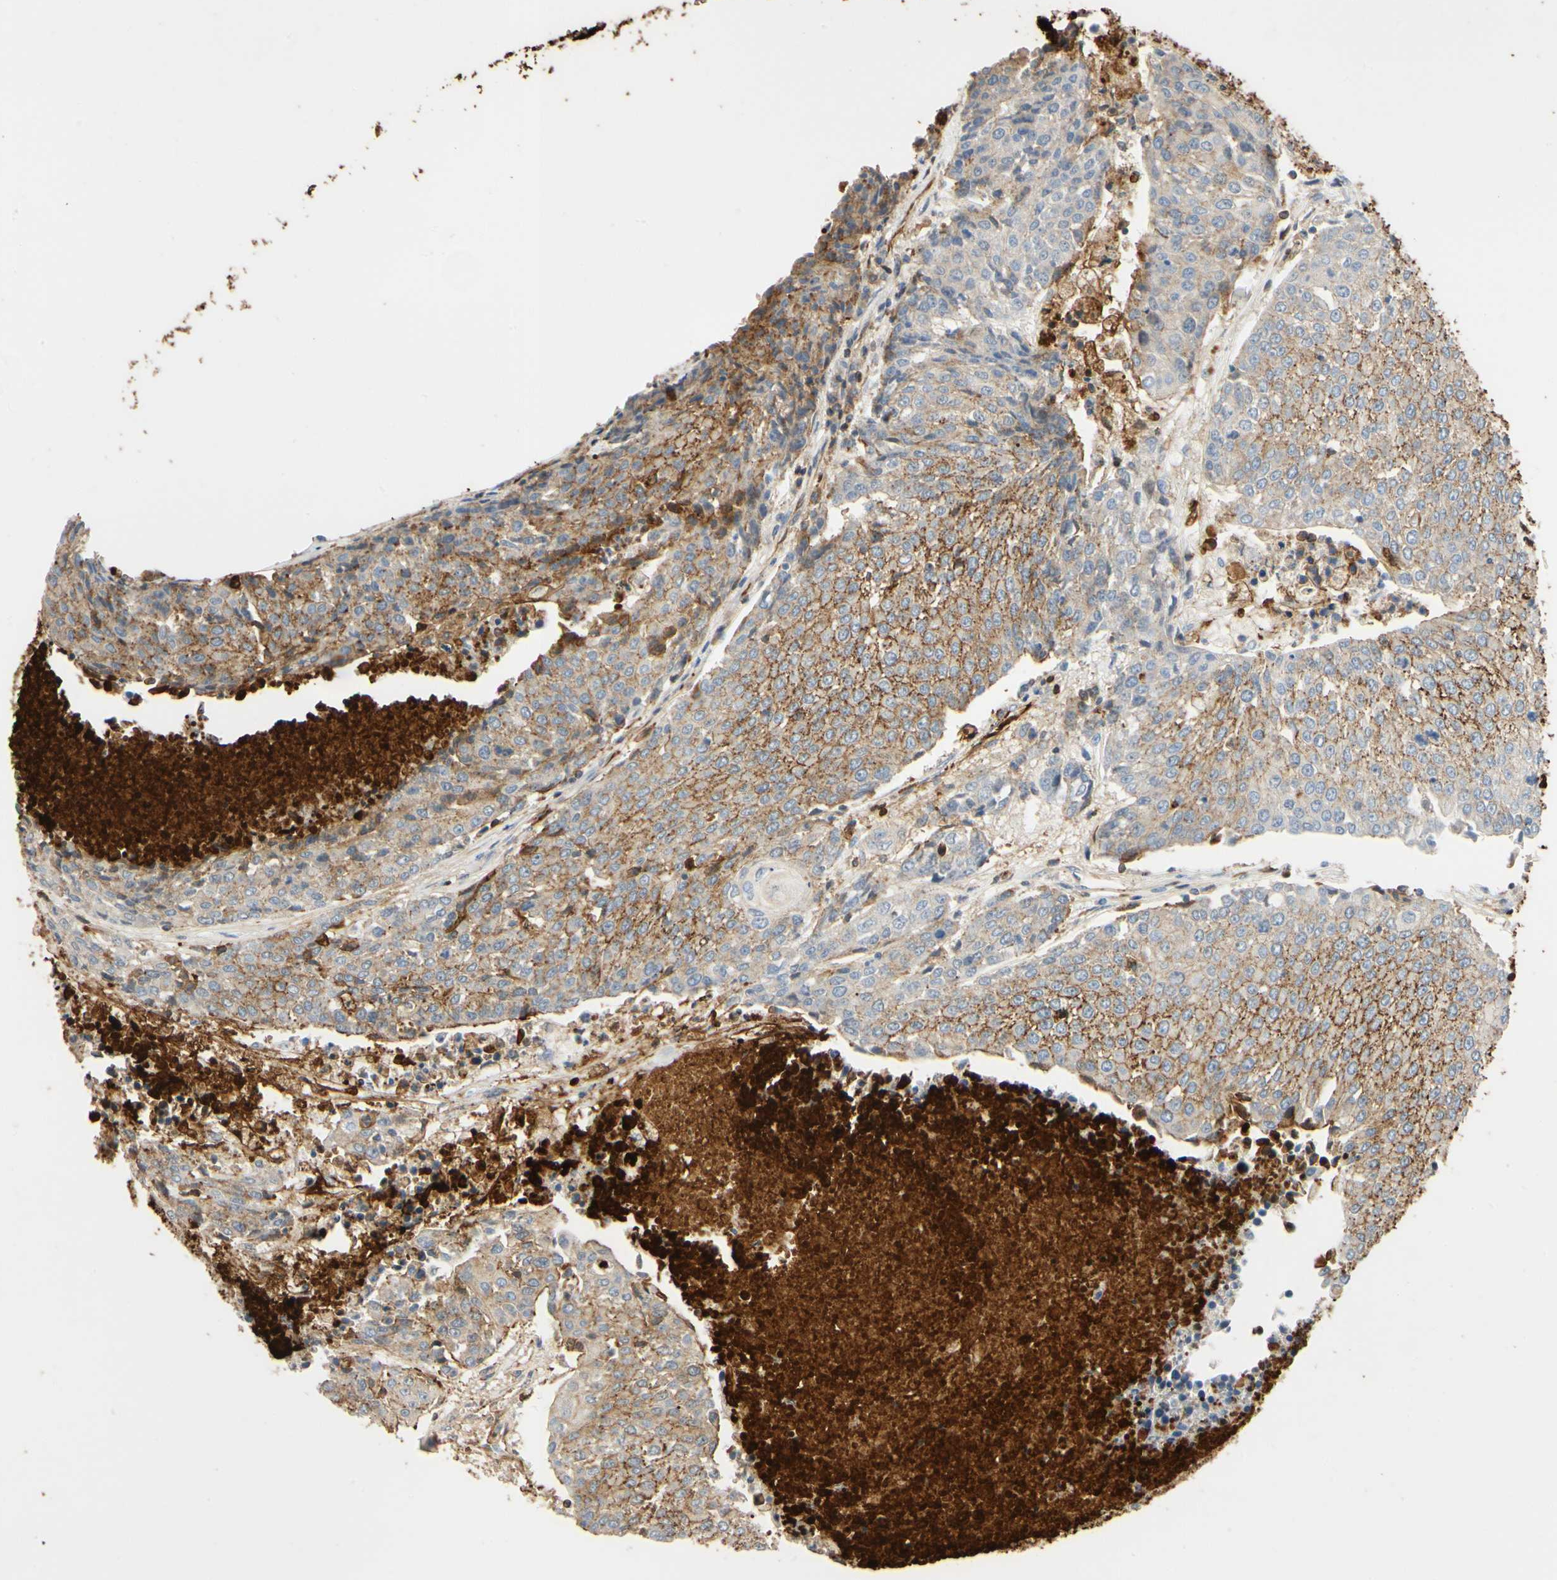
{"staining": {"intensity": "moderate", "quantity": ">75%", "location": "cytoplasmic/membranous"}, "tissue": "urothelial cancer", "cell_type": "Tumor cells", "image_type": "cancer", "snomed": [{"axis": "morphology", "description": "Urothelial carcinoma, High grade"}, {"axis": "topography", "description": "Urinary bladder"}], "caption": "Moderate cytoplasmic/membranous expression is identified in approximately >75% of tumor cells in high-grade urothelial carcinoma.", "gene": "FGB", "patient": {"sex": "female", "age": 85}}